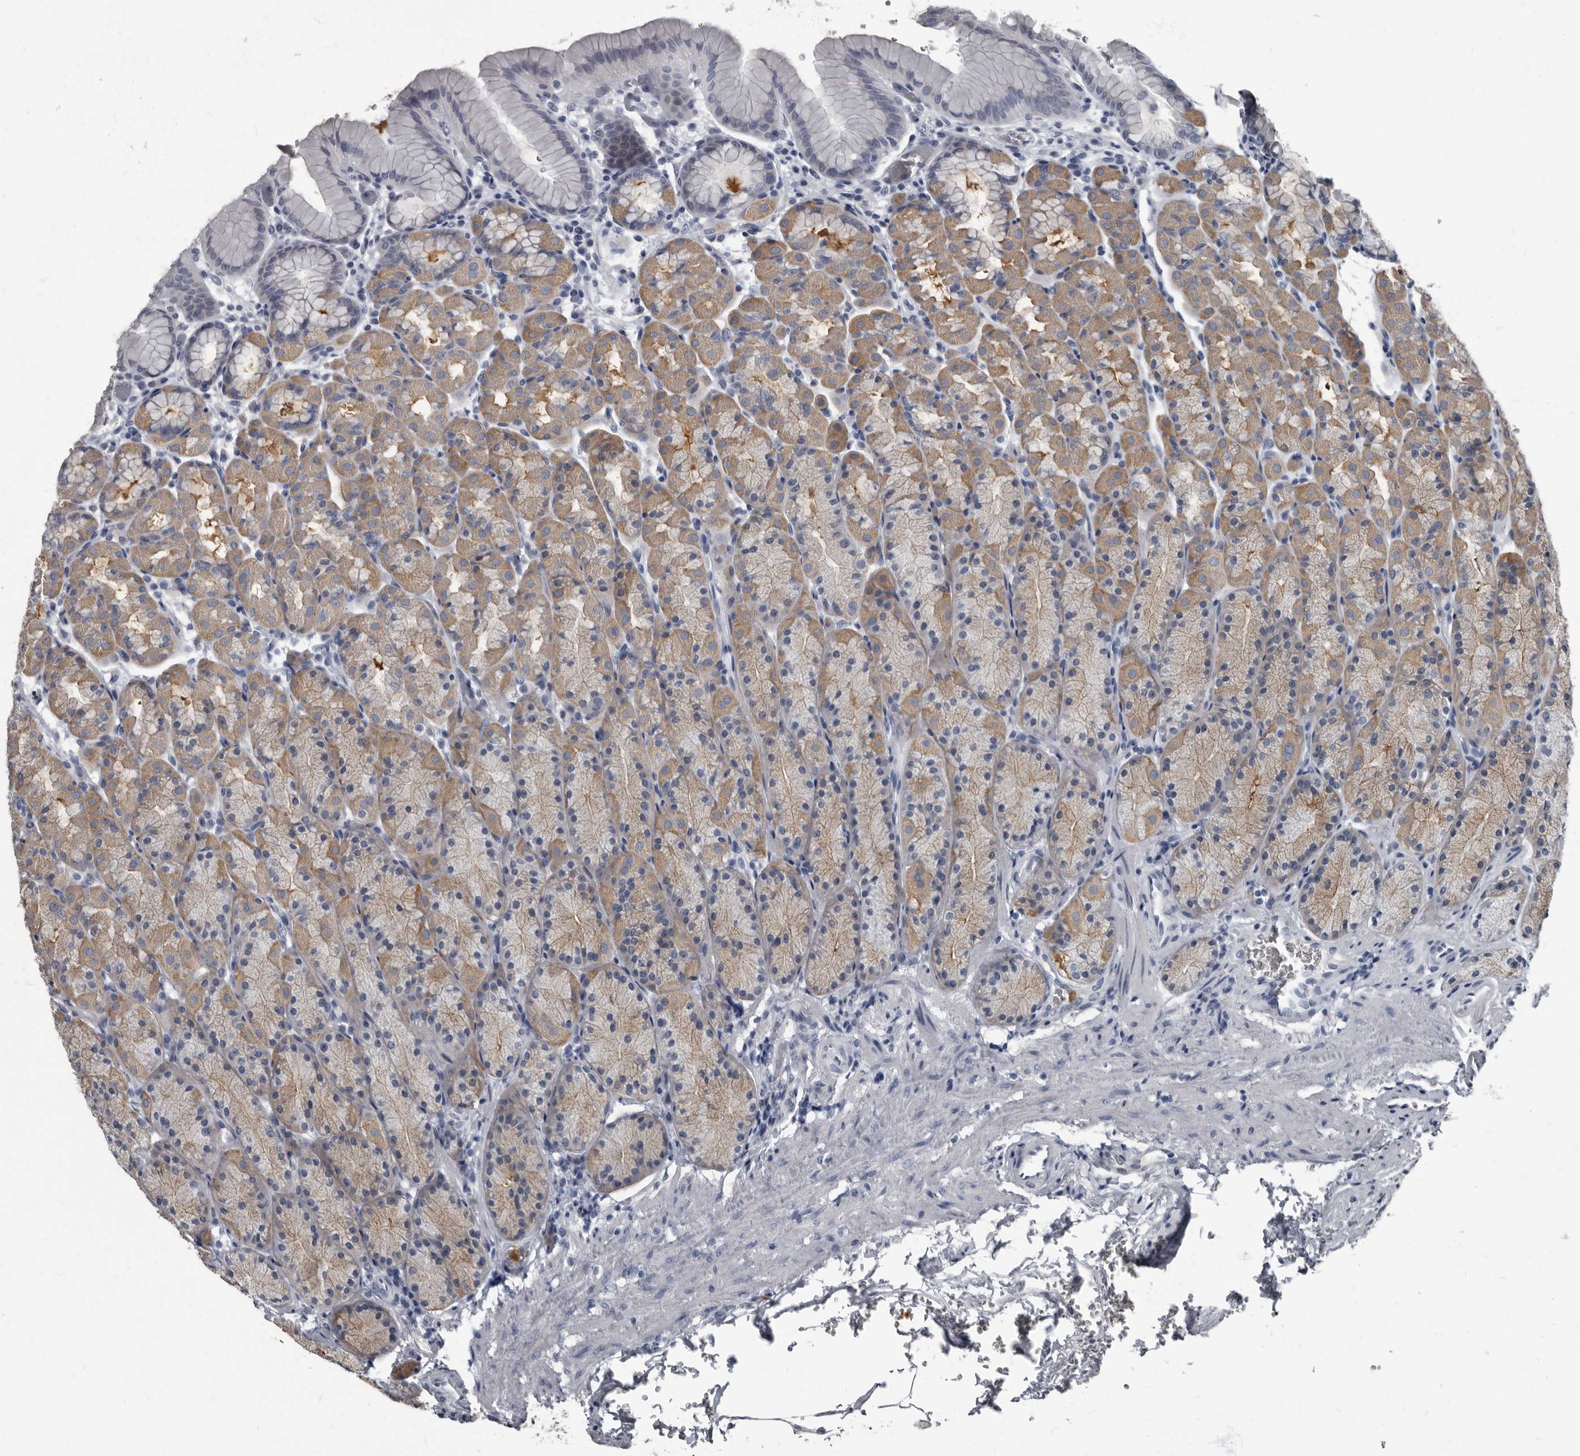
{"staining": {"intensity": "moderate", "quantity": "<25%", "location": "cytoplasmic/membranous"}, "tissue": "stomach", "cell_type": "Glandular cells", "image_type": "normal", "snomed": [{"axis": "morphology", "description": "Normal tissue, NOS"}, {"axis": "topography", "description": "Stomach"}], "caption": "Stomach stained with DAB (3,3'-diaminobenzidine) immunohistochemistry displays low levels of moderate cytoplasmic/membranous staining in about <25% of glandular cells. (Stains: DAB (3,3'-diaminobenzidine) in brown, nuclei in blue, Microscopy: brightfield microscopy at high magnification).", "gene": "TPD52L1", "patient": {"sex": "male", "age": 42}}